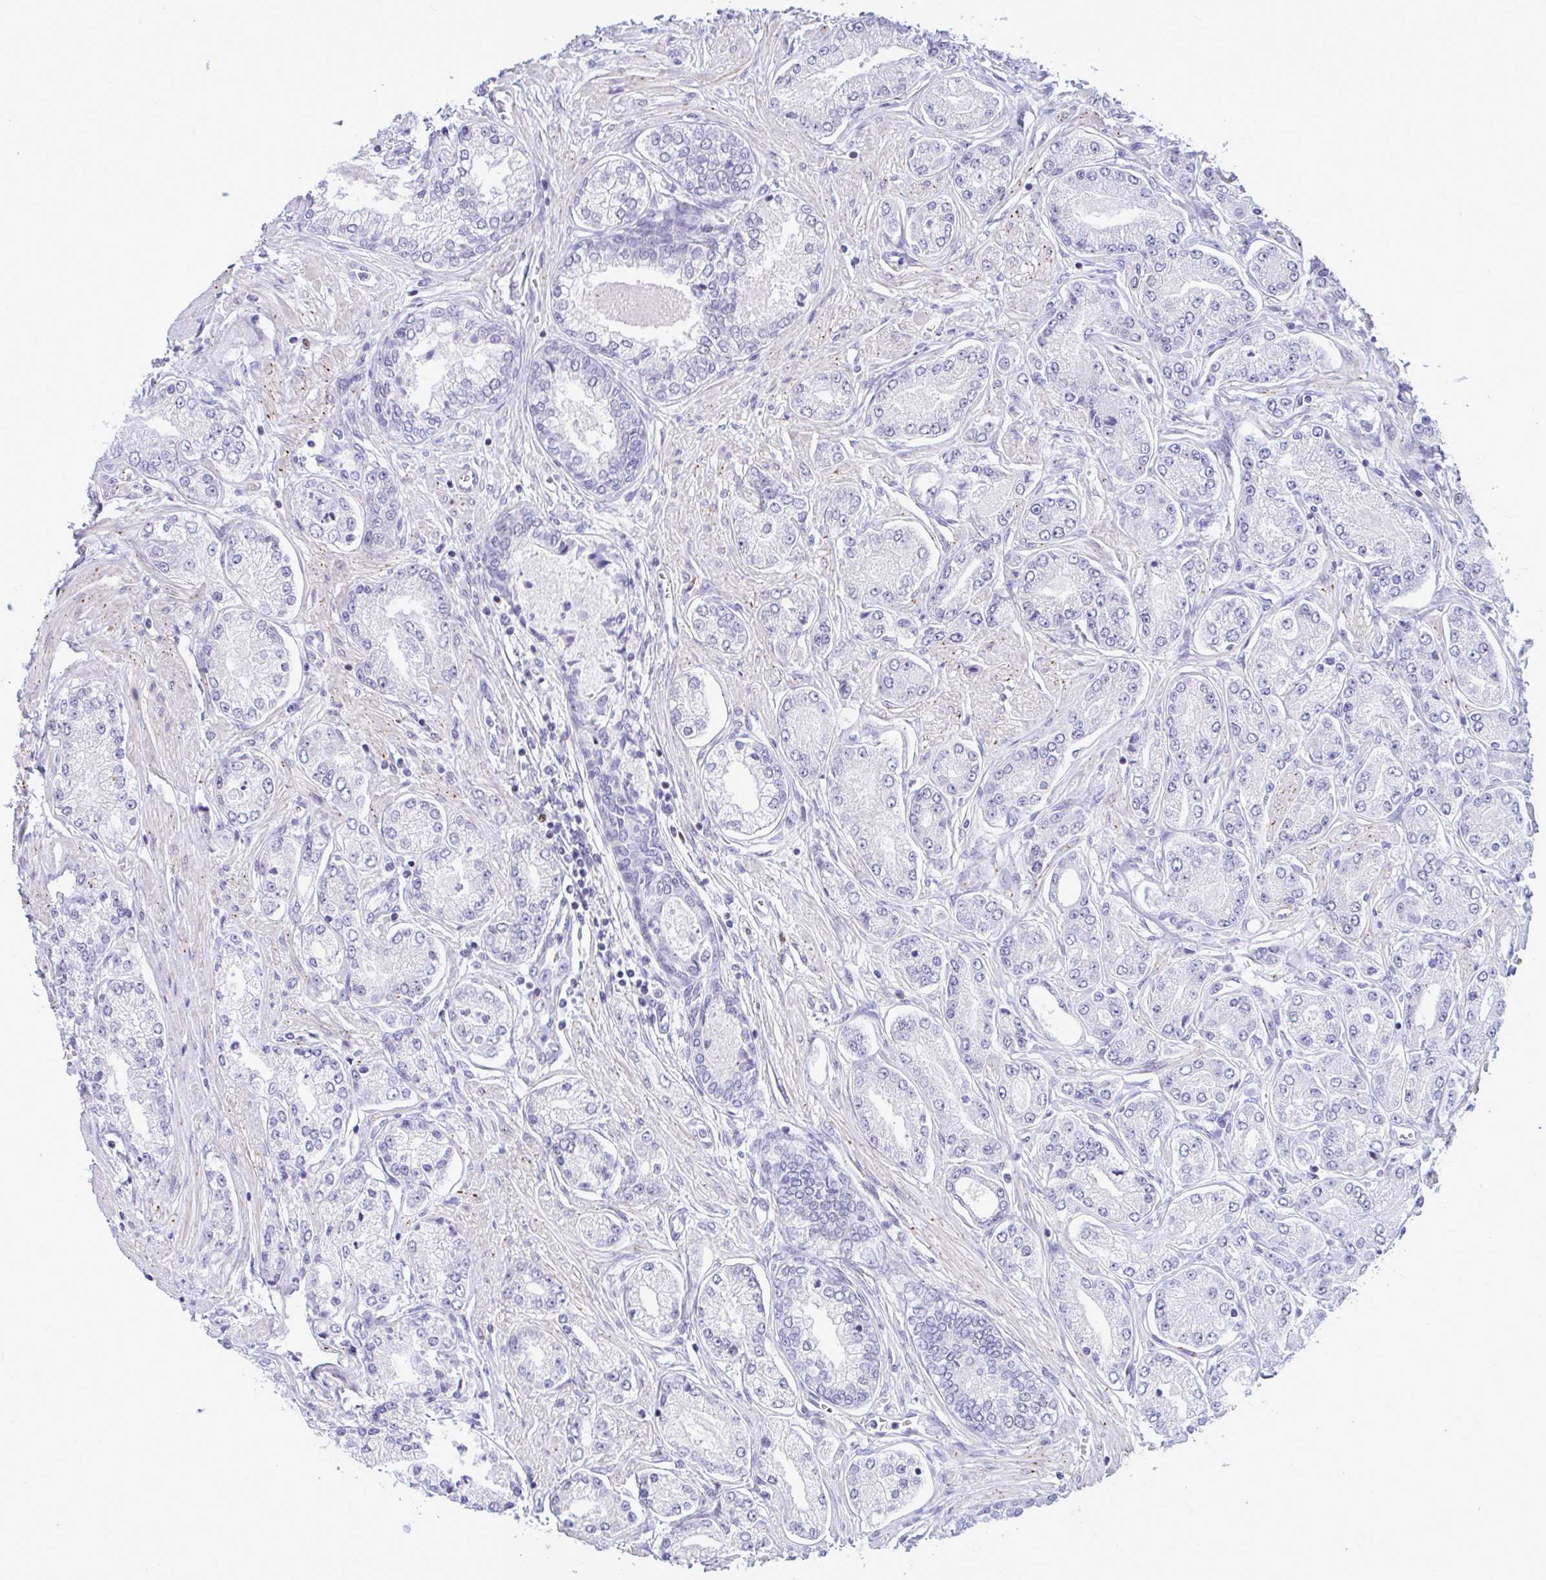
{"staining": {"intensity": "negative", "quantity": "none", "location": "none"}, "tissue": "prostate cancer", "cell_type": "Tumor cells", "image_type": "cancer", "snomed": [{"axis": "morphology", "description": "Adenocarcinoma, High grade"}, {"axis": "topography", "description": "Prostate"}], "caption": "Immunohistochemistry (IHC) micrograph of neoplastic tissue: human high-grade adenocarcinoma (prostate) stained with DAB (3,3'-diaminobenzidine) exhibits no significant protein positivity in tumor cells.", "gene": "SLC25A51", "patient": {"sex": "male", "age": 66}}